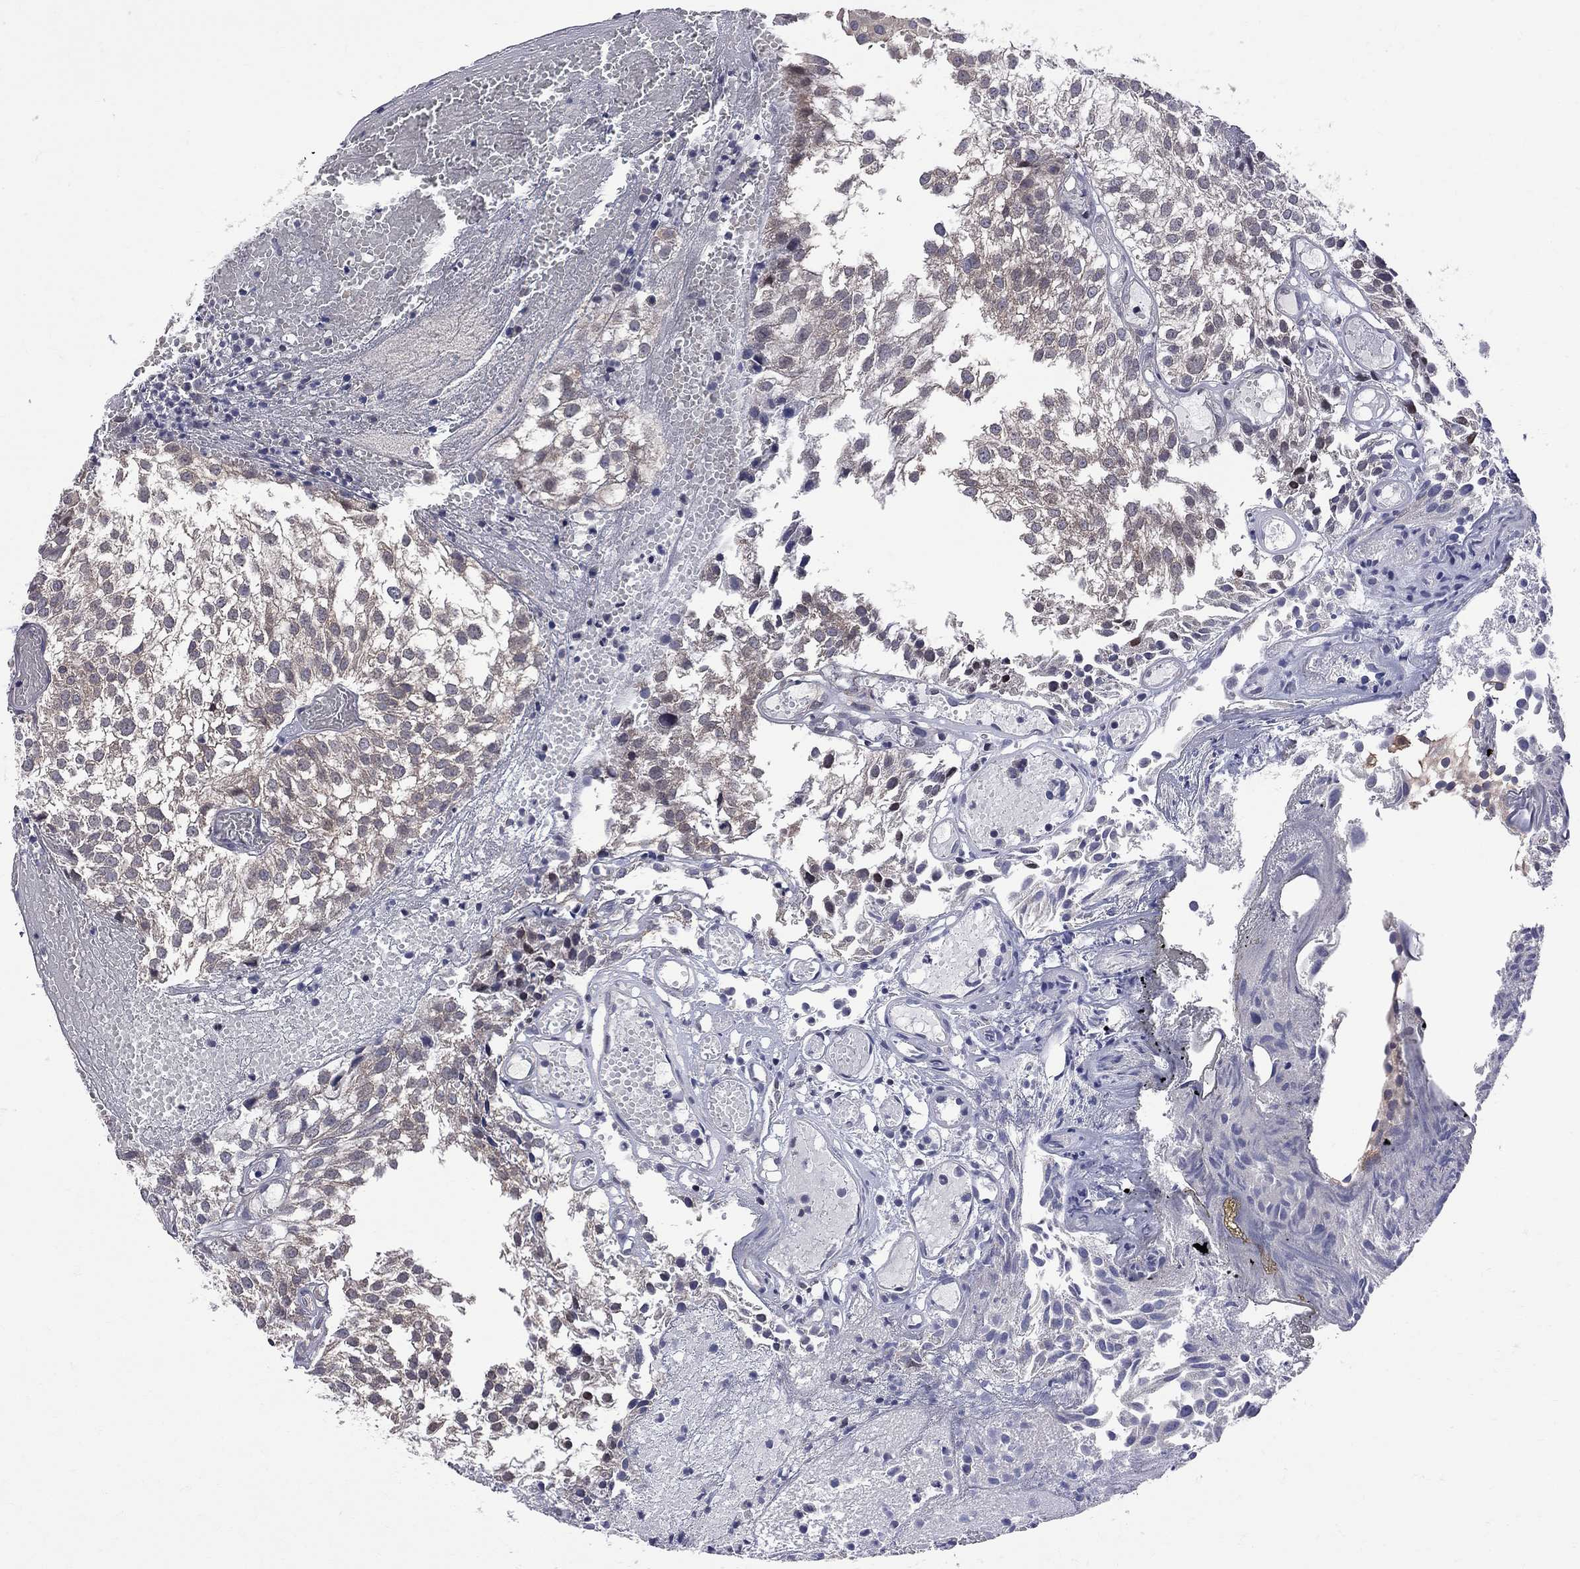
{"staining": {"intensity": "weak", "quantity": "25%-75%", "location": "cytoplasmic/membranous"}, "tissue": "urothelial cancer", "cell_type": "Tumor cells", "image_type": "cancer", "snomed": [{"axis": "morphology", "description": "Urothelial carcinoma, Low grade"}, {"axis": "topography", "description": "Urinary bladder"}], "caption": "Human urothelial carcinoma (low-grade) stained with a protein marker demonstrates weak staining in tumor cells.", "gene": "CNOT11", "patient": {"sex": "male", "age": 79}}